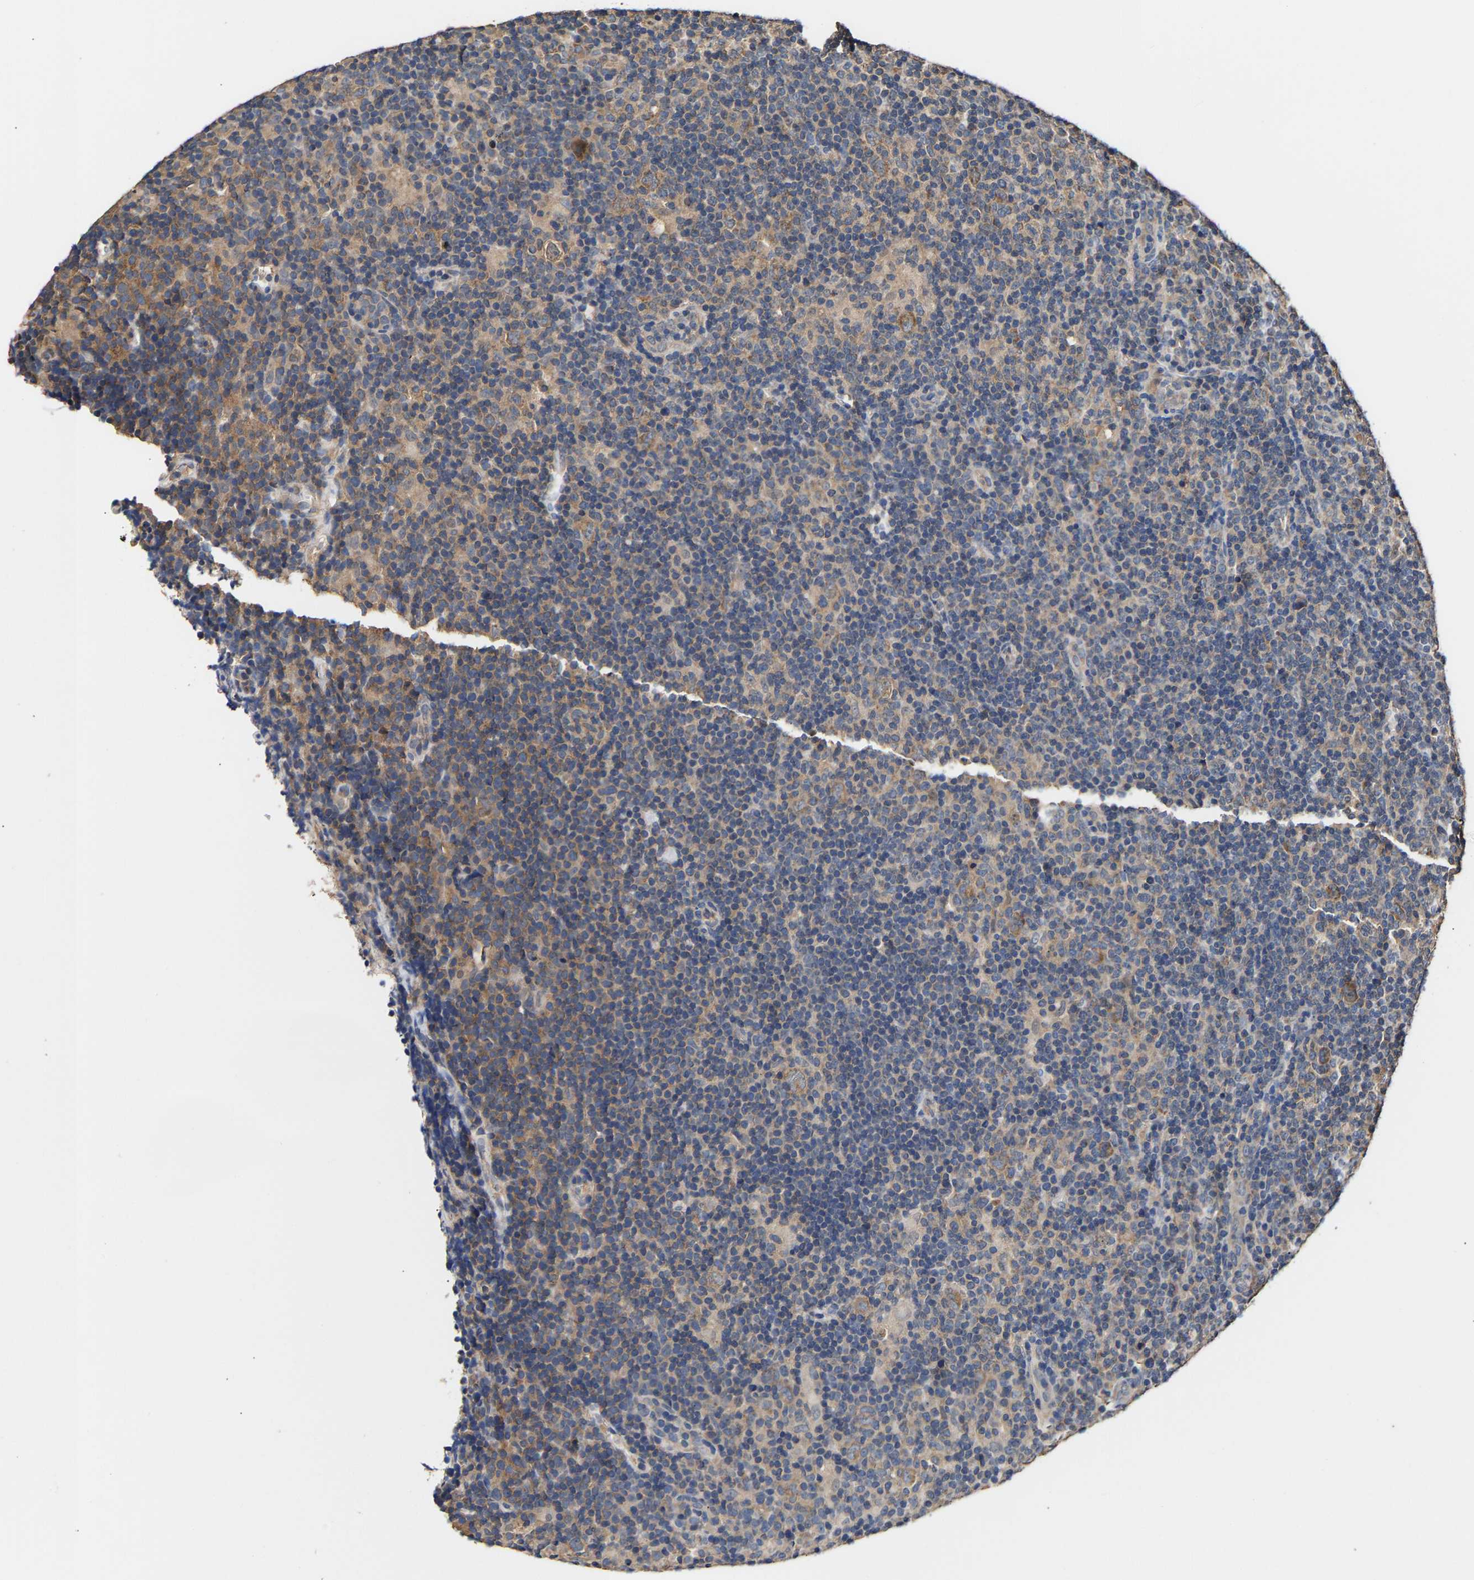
{"staining": {"intensity": "moderate", "quantity": ">75%", "location": "cytoplasmic/membranous"}, "tissue": "lymphoma", "cell_type": "Tumor cells", "image_type": "cancer", "snomed": [{"axis": "morphology", "description": "Hodgkin's disease, NOS"}, {"axis": "topography", "description": "Lymph node"}], "caption": "Tumor cells reveal medium levels of moderate cytoplasmic/membranous expression in approximately >75% of cells in human lymphoma.", "gene": "ZNF26", "patient": {"sex": "female", "age": 57}}